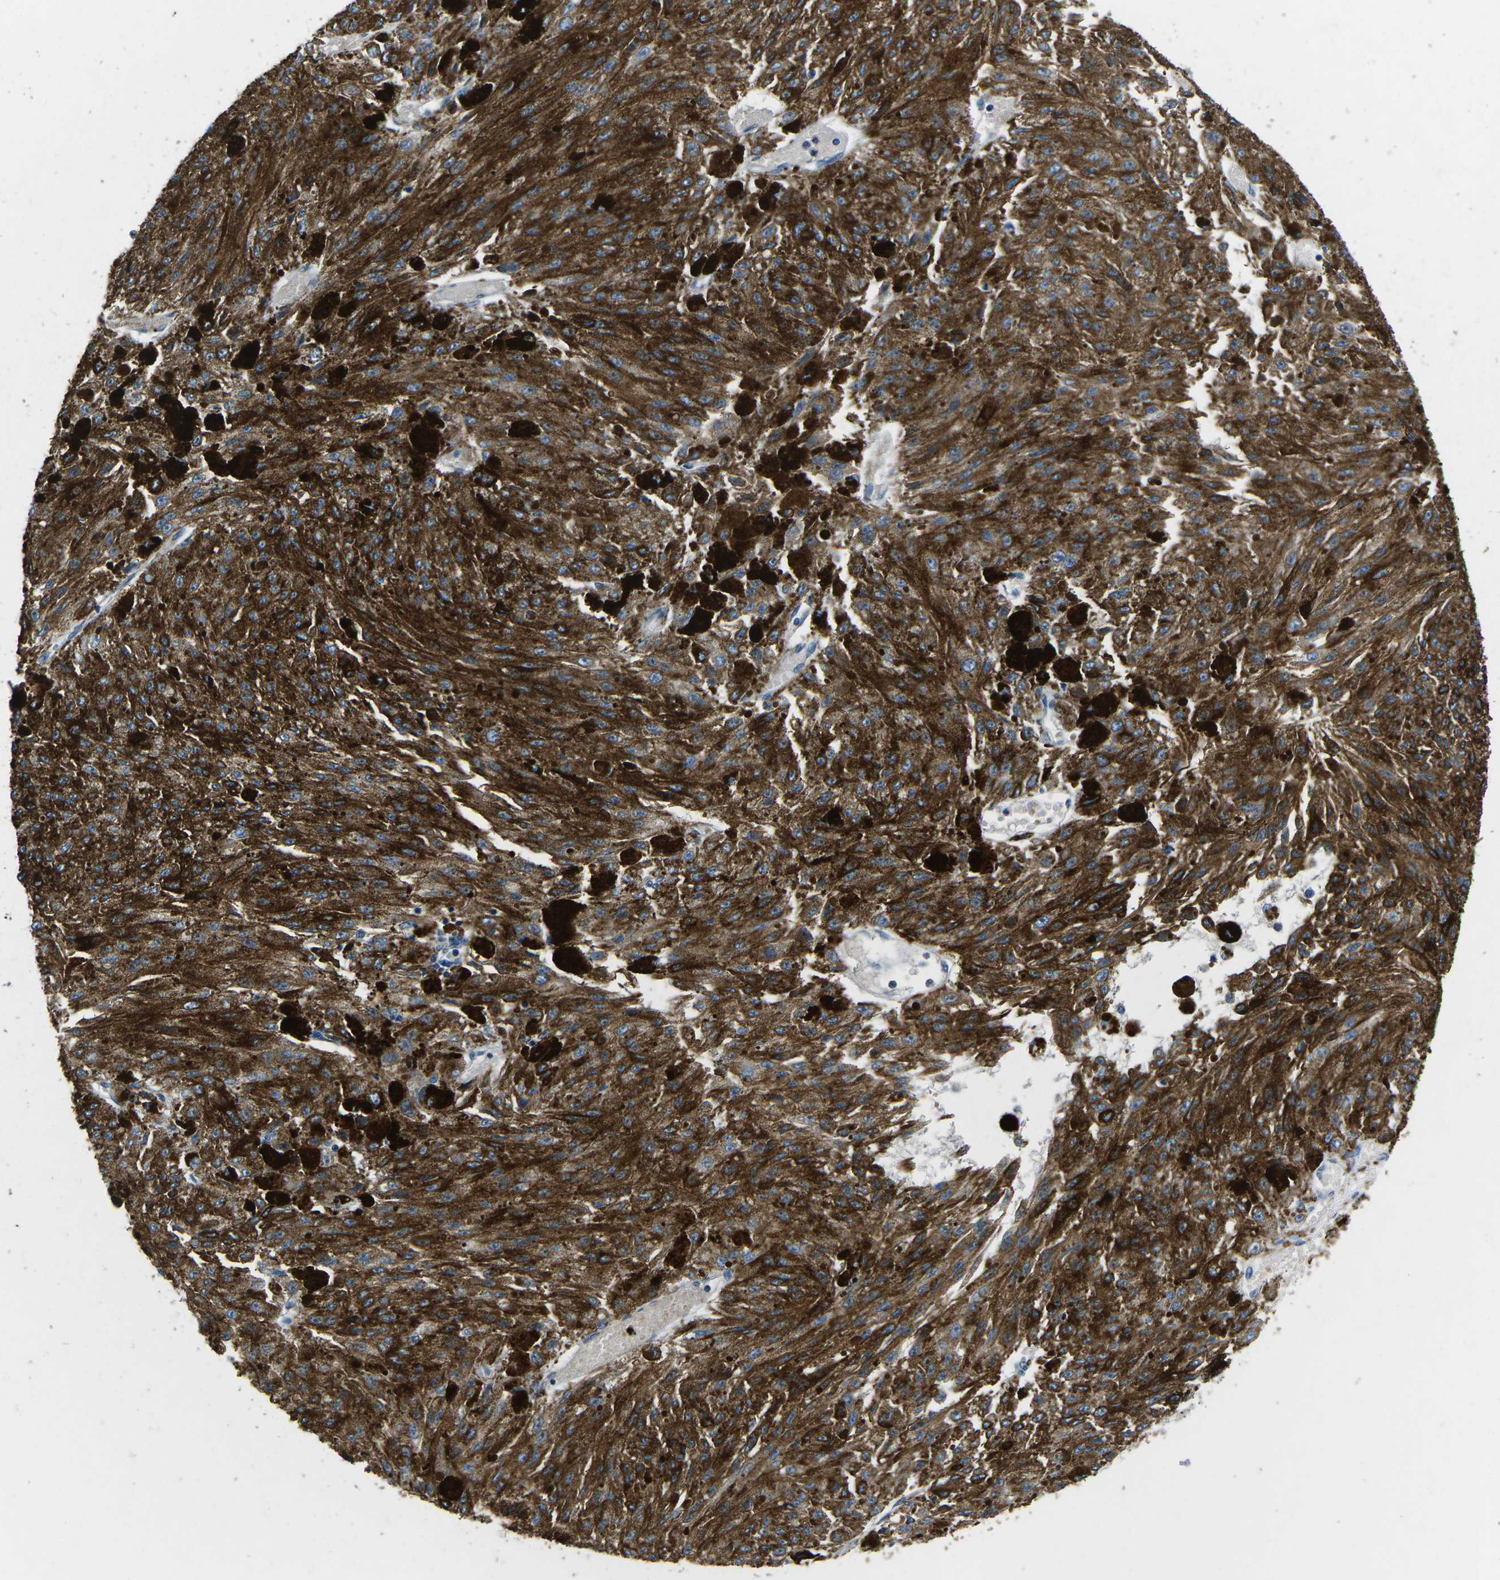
{"staining": {"intensity": "strong", "quantity": ">75%", "location": "cytoplasmic/membranous"}, "tissue": "melanoma", "cell_type": "Tumor cells", "image_type": "cancer", "snomed": [{"axis": "morphology", "description": "Malignant melanoma, NOS"}, {"axis": "topography", "description": "Other"}], "caption": "Melanoma tissue displays strong cytoplasmic/membranous staining in approximately >75% of tumor cells, visualized by immunohistochemistry. (IHC, brightfield microscopy, high magnification).", "gene": "PDCD6IP", "patient": {"sex": "male", "age": 79}}